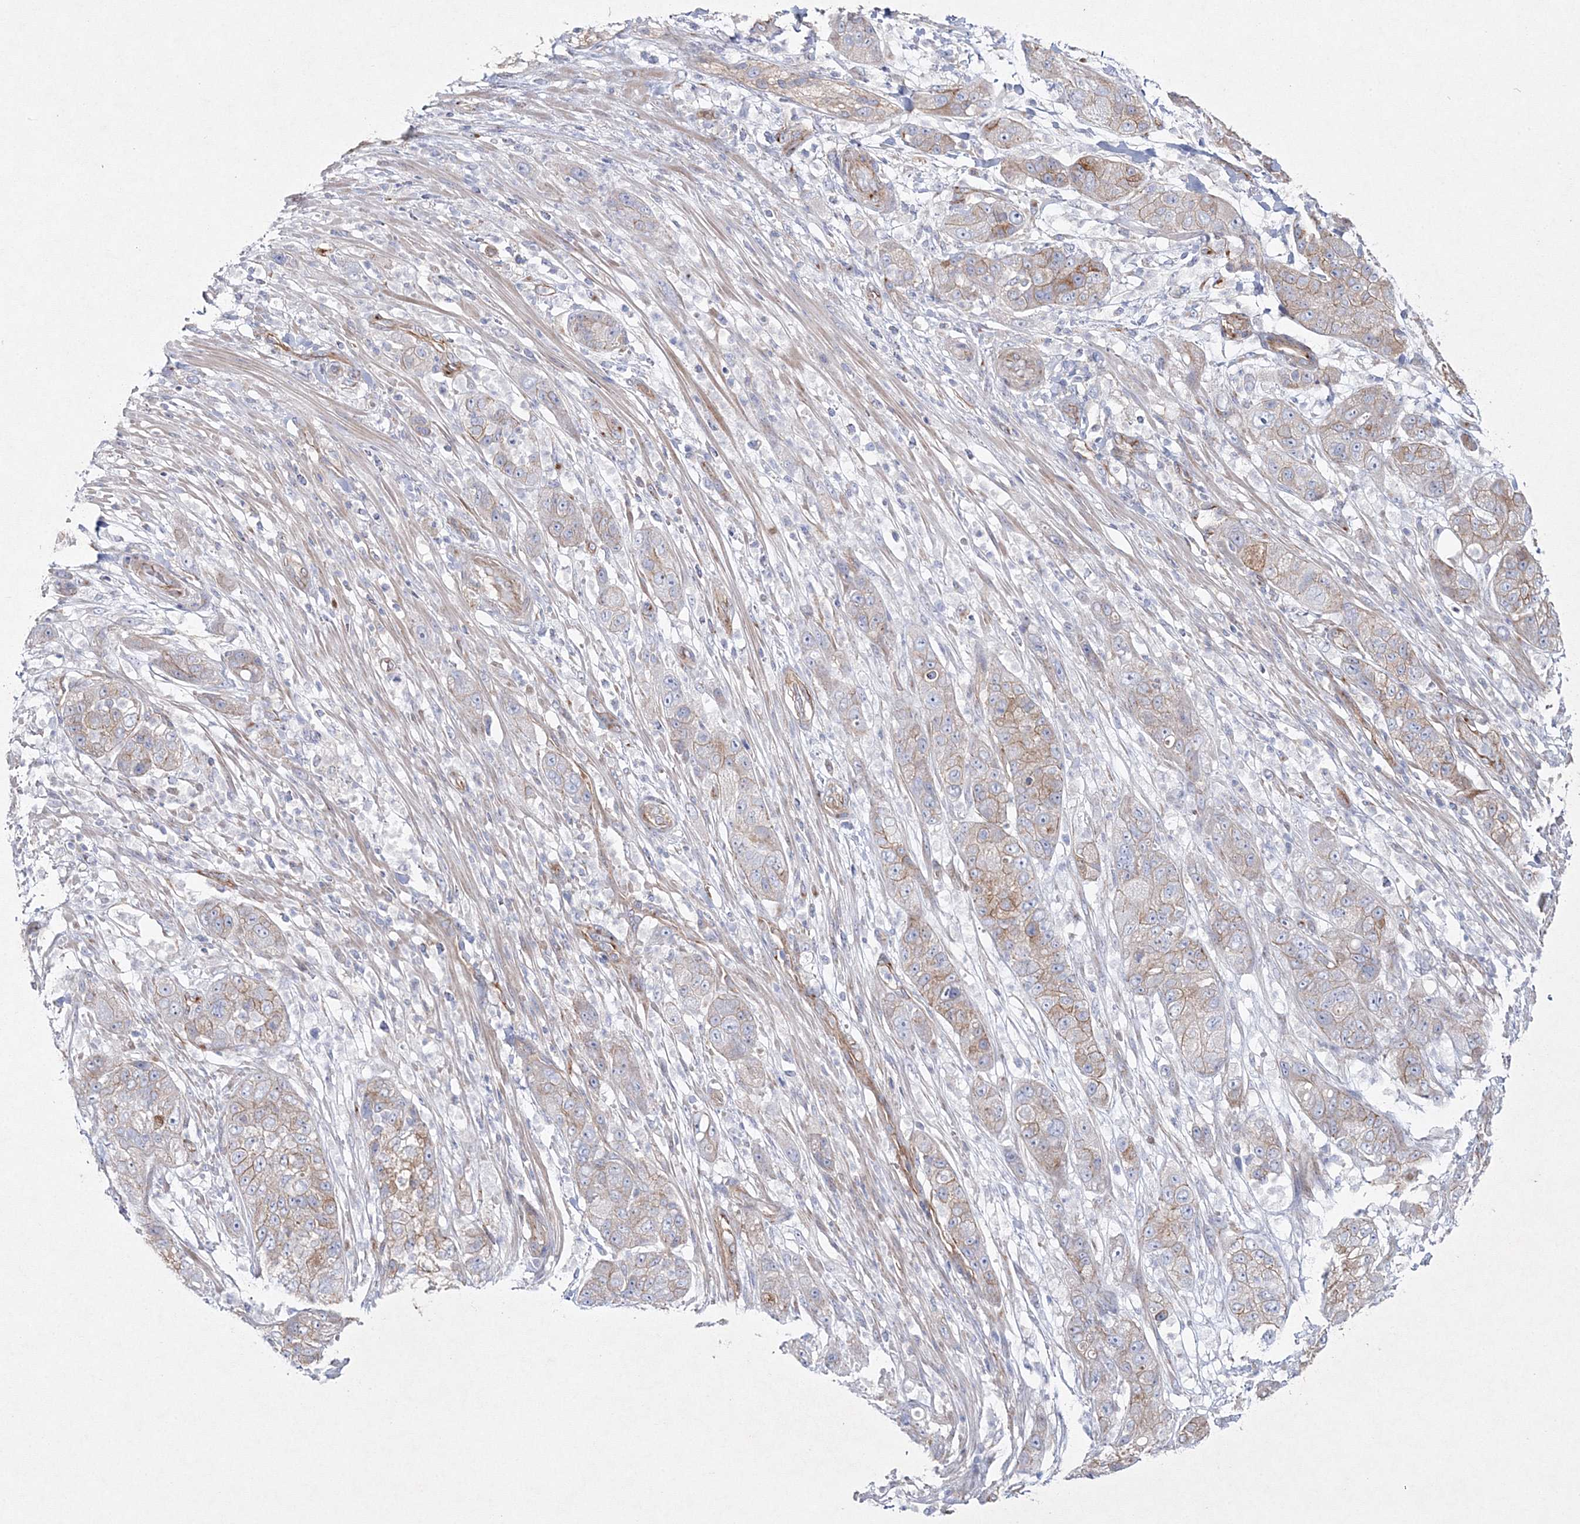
{"staining": {"intensity": "weak", "quantity": "25%-75%", "location": "cytoplasmic/membranous"}, "tissue": "pancreatic cancer", "cell_type": "Tumor cells", "image_type": "cancer", "snomed": [{"axis": "morphology", "description": "Adenocarcinoma, NOS"}, {"axis": "topography", "description": "Pancreas"}], "caption": "An image of pancreatic cancer stained for a protein reveals weak cytoplasmic/membranous brown staining in tumor cells. (DAB (3,3'-diaminobenzidine) IHC, brown staining for protein, blue staining for nuclei).", "gene": "NAA40", "patient": {"sex": "female", "age": 78}}